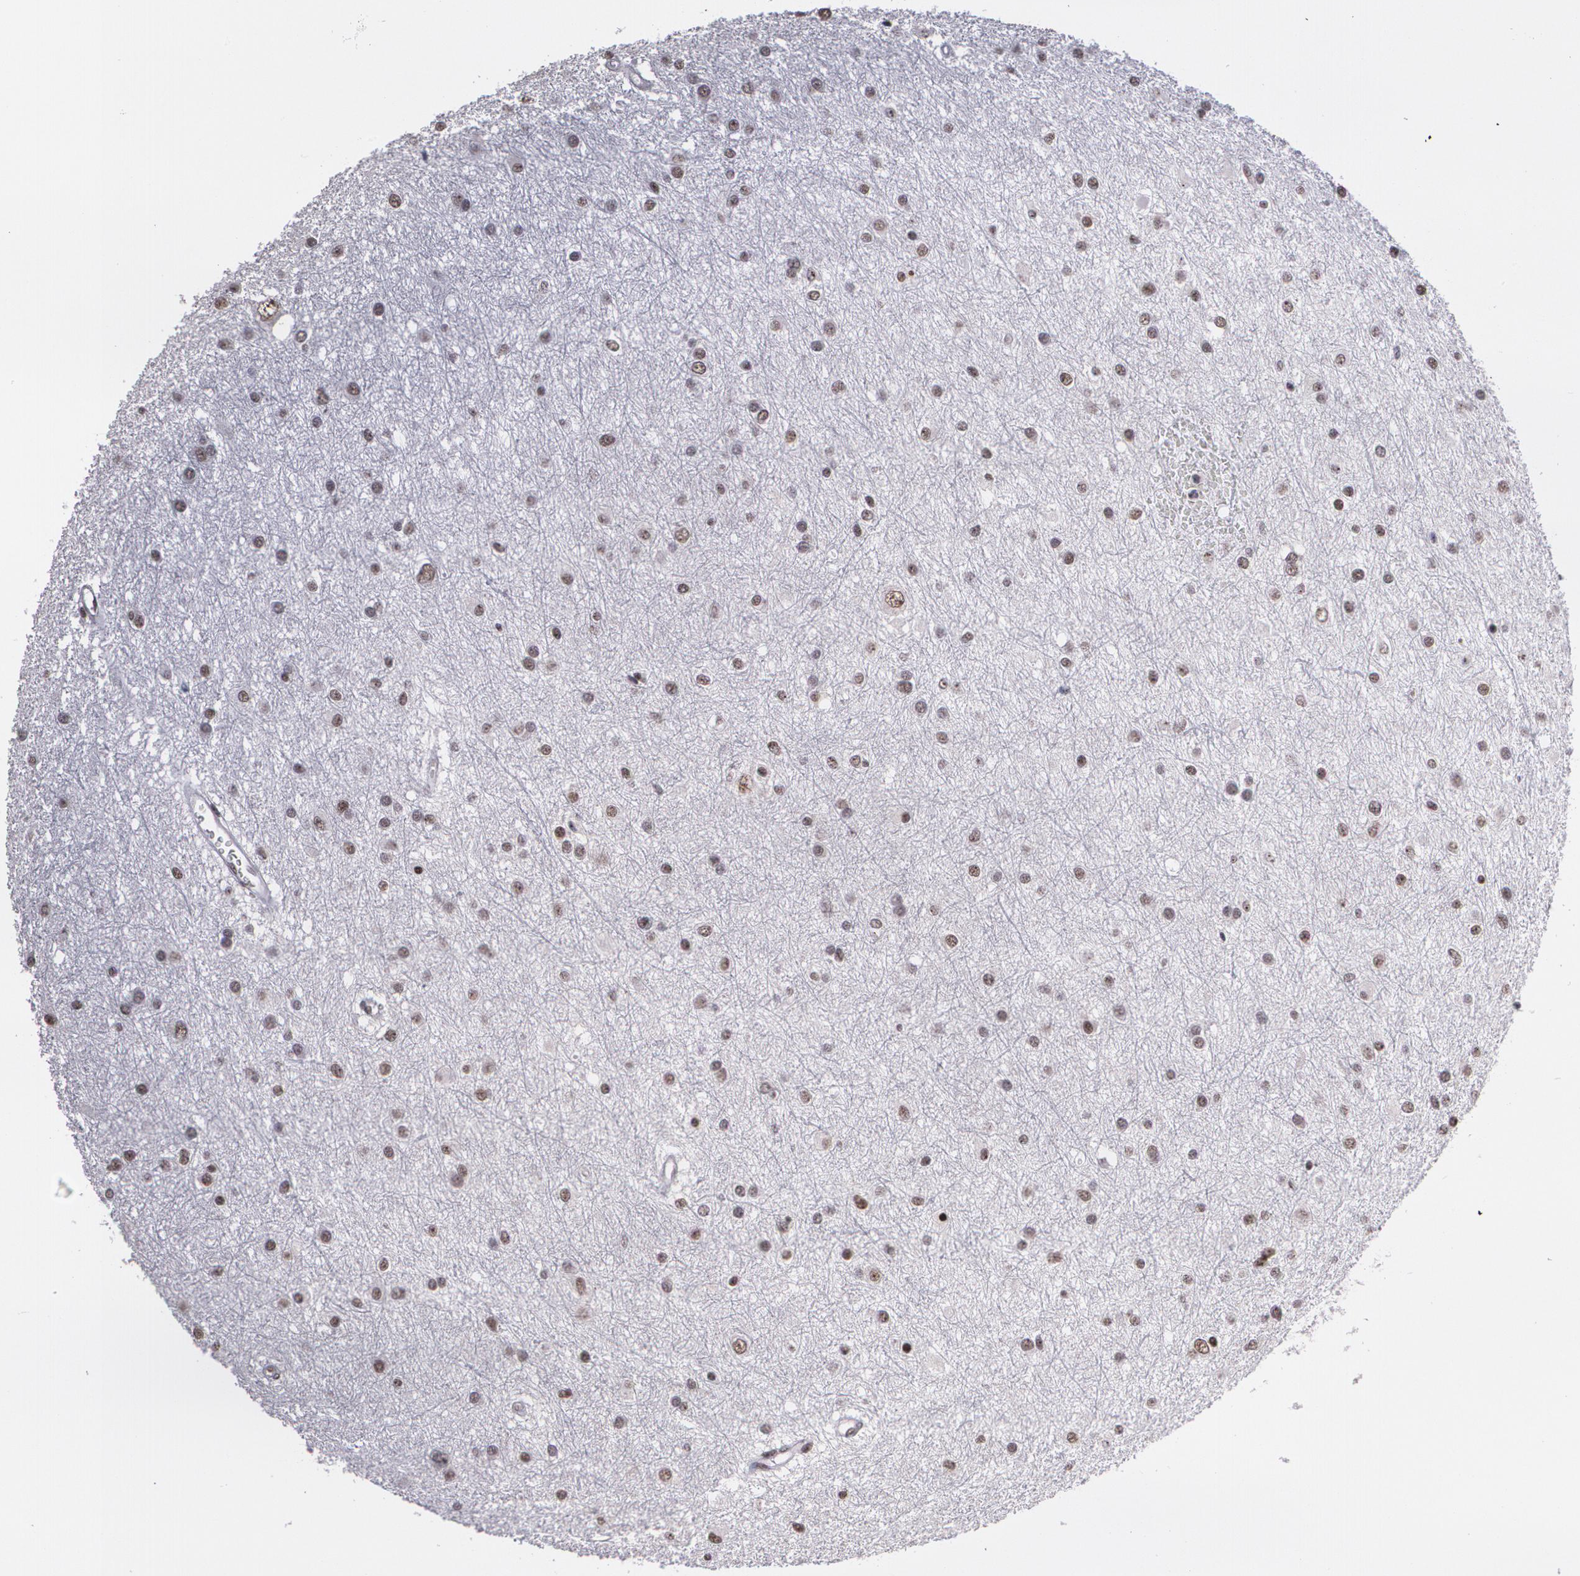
{"staining": {"intensity": "weak", "quantity": ">75%", "location": "nuclear"}, "tissue": "glioma", "cell_type": "Tumor cells", "image_type": "cancer", "snomed": [{"axis": "morphology", "description": "Glioma, malignant, Low grade"}, {"axis": "topography", "description": "Brain"}], "caption": "Glioma stained for a protein demonstrates weak nuclear positivity in tumor cells.", "gene": "C6orf15", "patient": {"sex": "female", "age": 36}}